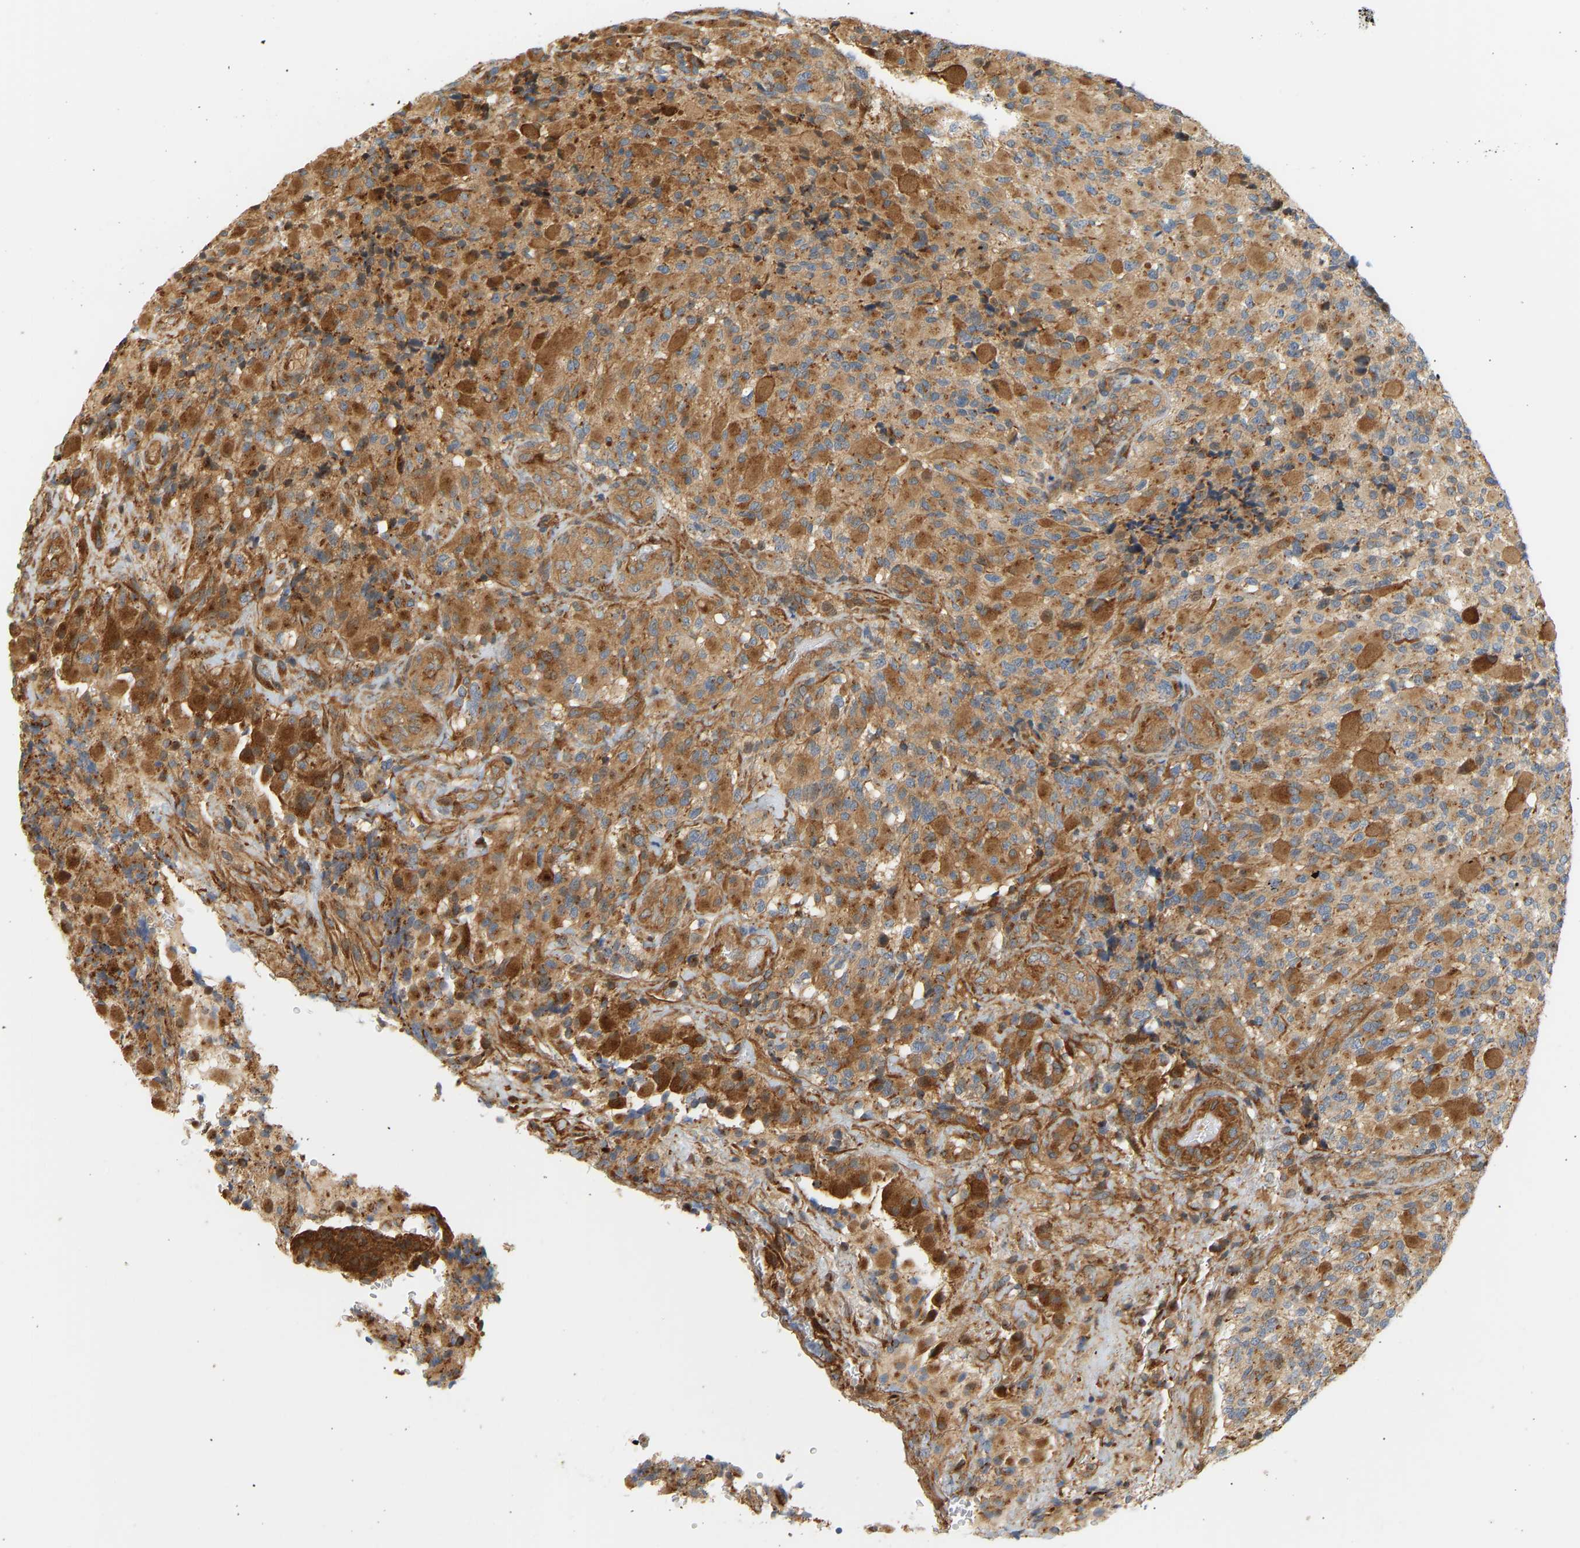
{"staining": {"intensity": "moderate", "quantity": ">75%", "location": "cytoplasmic/membranous"}, "tissue": "glioma", "cell_type": "Tumor cells", "image_type": "cancer", "snomed": [{"axis": "morphology", "description": "Glioma, malignant, High grade"}, {"axis": "topography", "description": "Brain"}], "caption": "The micrograph shows a brown stain indicating the presence of a protein in the cytoplasmic/membranous of tumor cells in glioma.", "gene": "CEP57", "patient": {"sex": "male", "age": 71}}